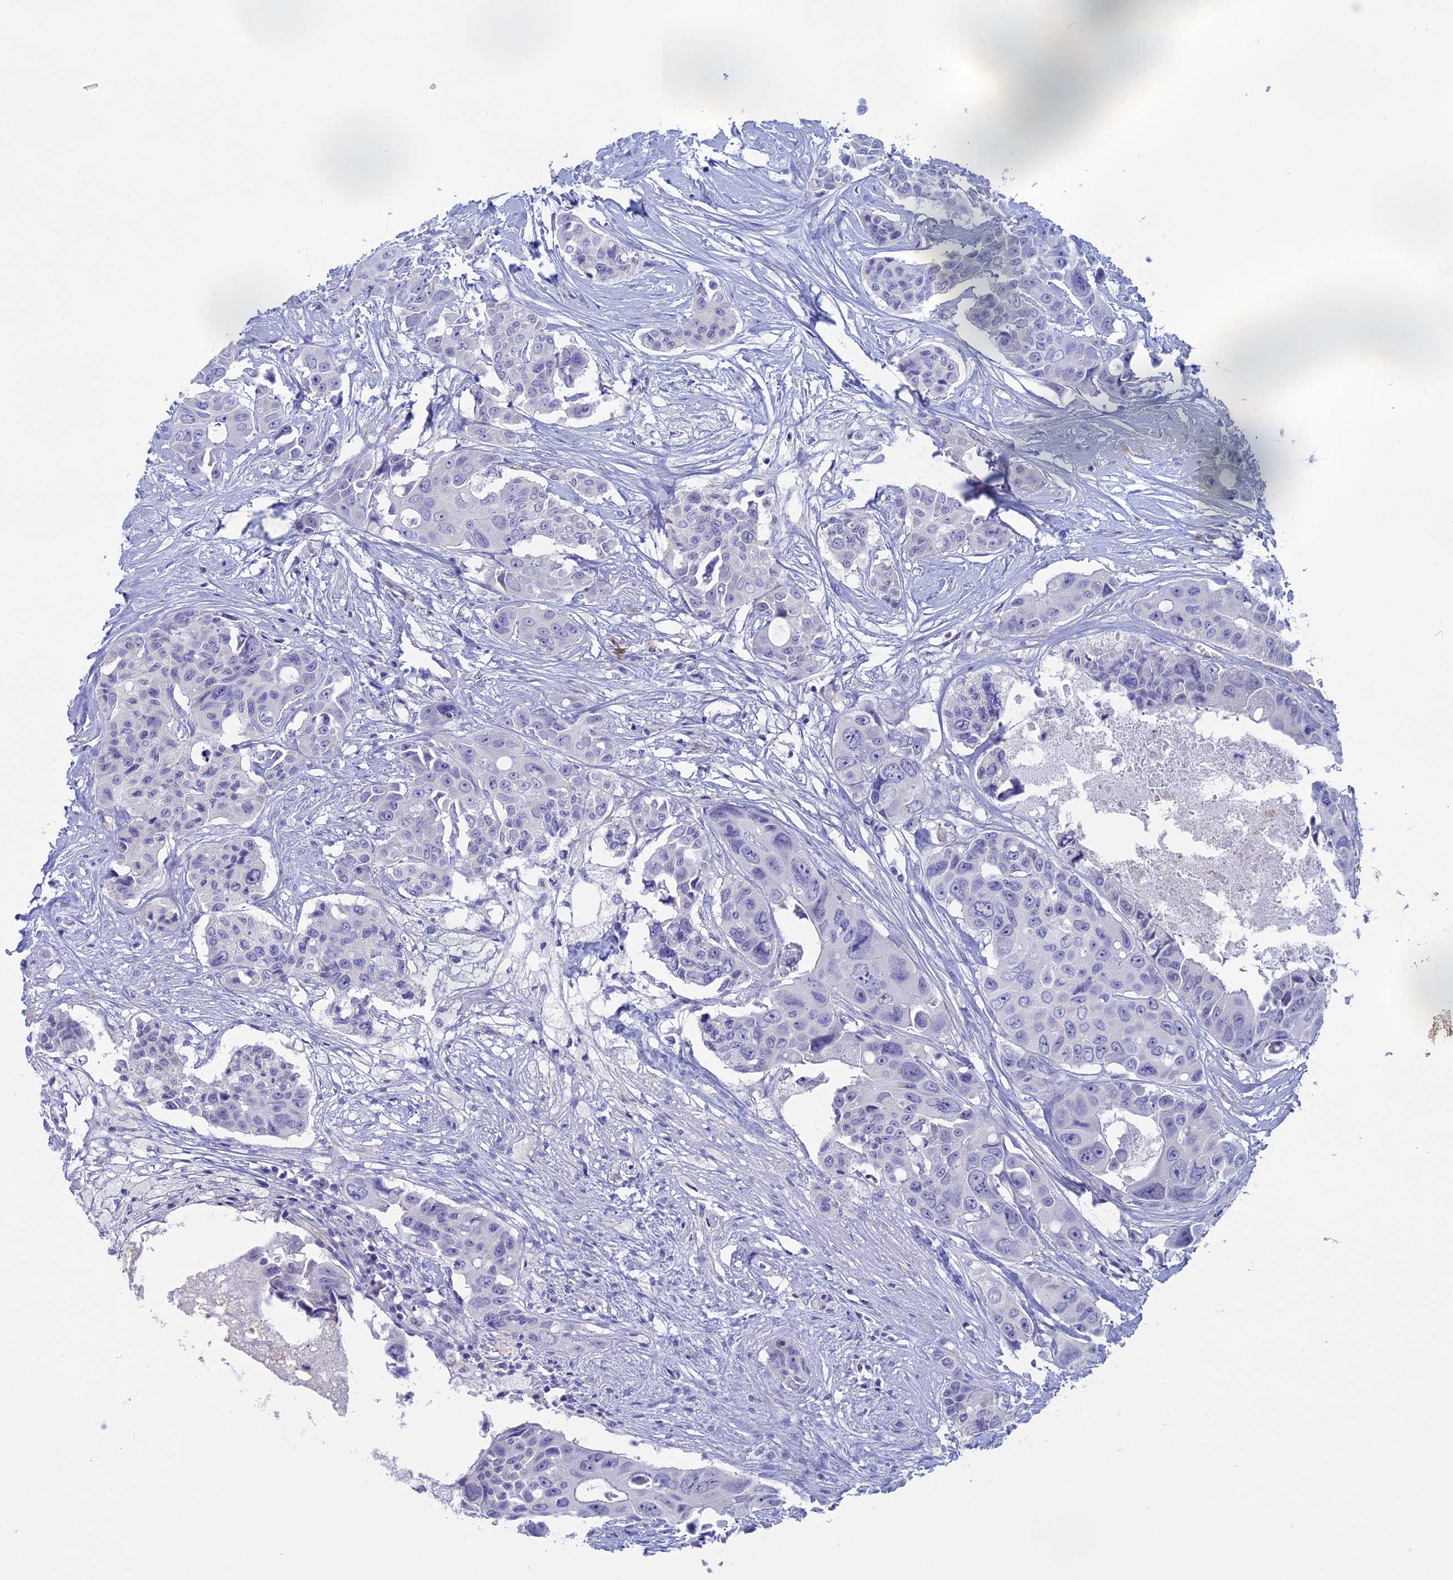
{"staining": {"intensity": "negative", "quantity": "none", "location": "none"}, "tissue": "colorectal cancer", "cell_type": "Tumor cells", "image_type": "cancer", "snomed": [{"axis": "morphology", "description": "Adenocarcinoma, NOS"}, {"axis": "topography", "description": "Rectum"}], "caption": "Photomicrograph shows no protein expression in tumor cells of colorectal adenocarcinoma tissue.", "gene": "SLC2A6", "patient": {"sex": "male", "age": 87}}